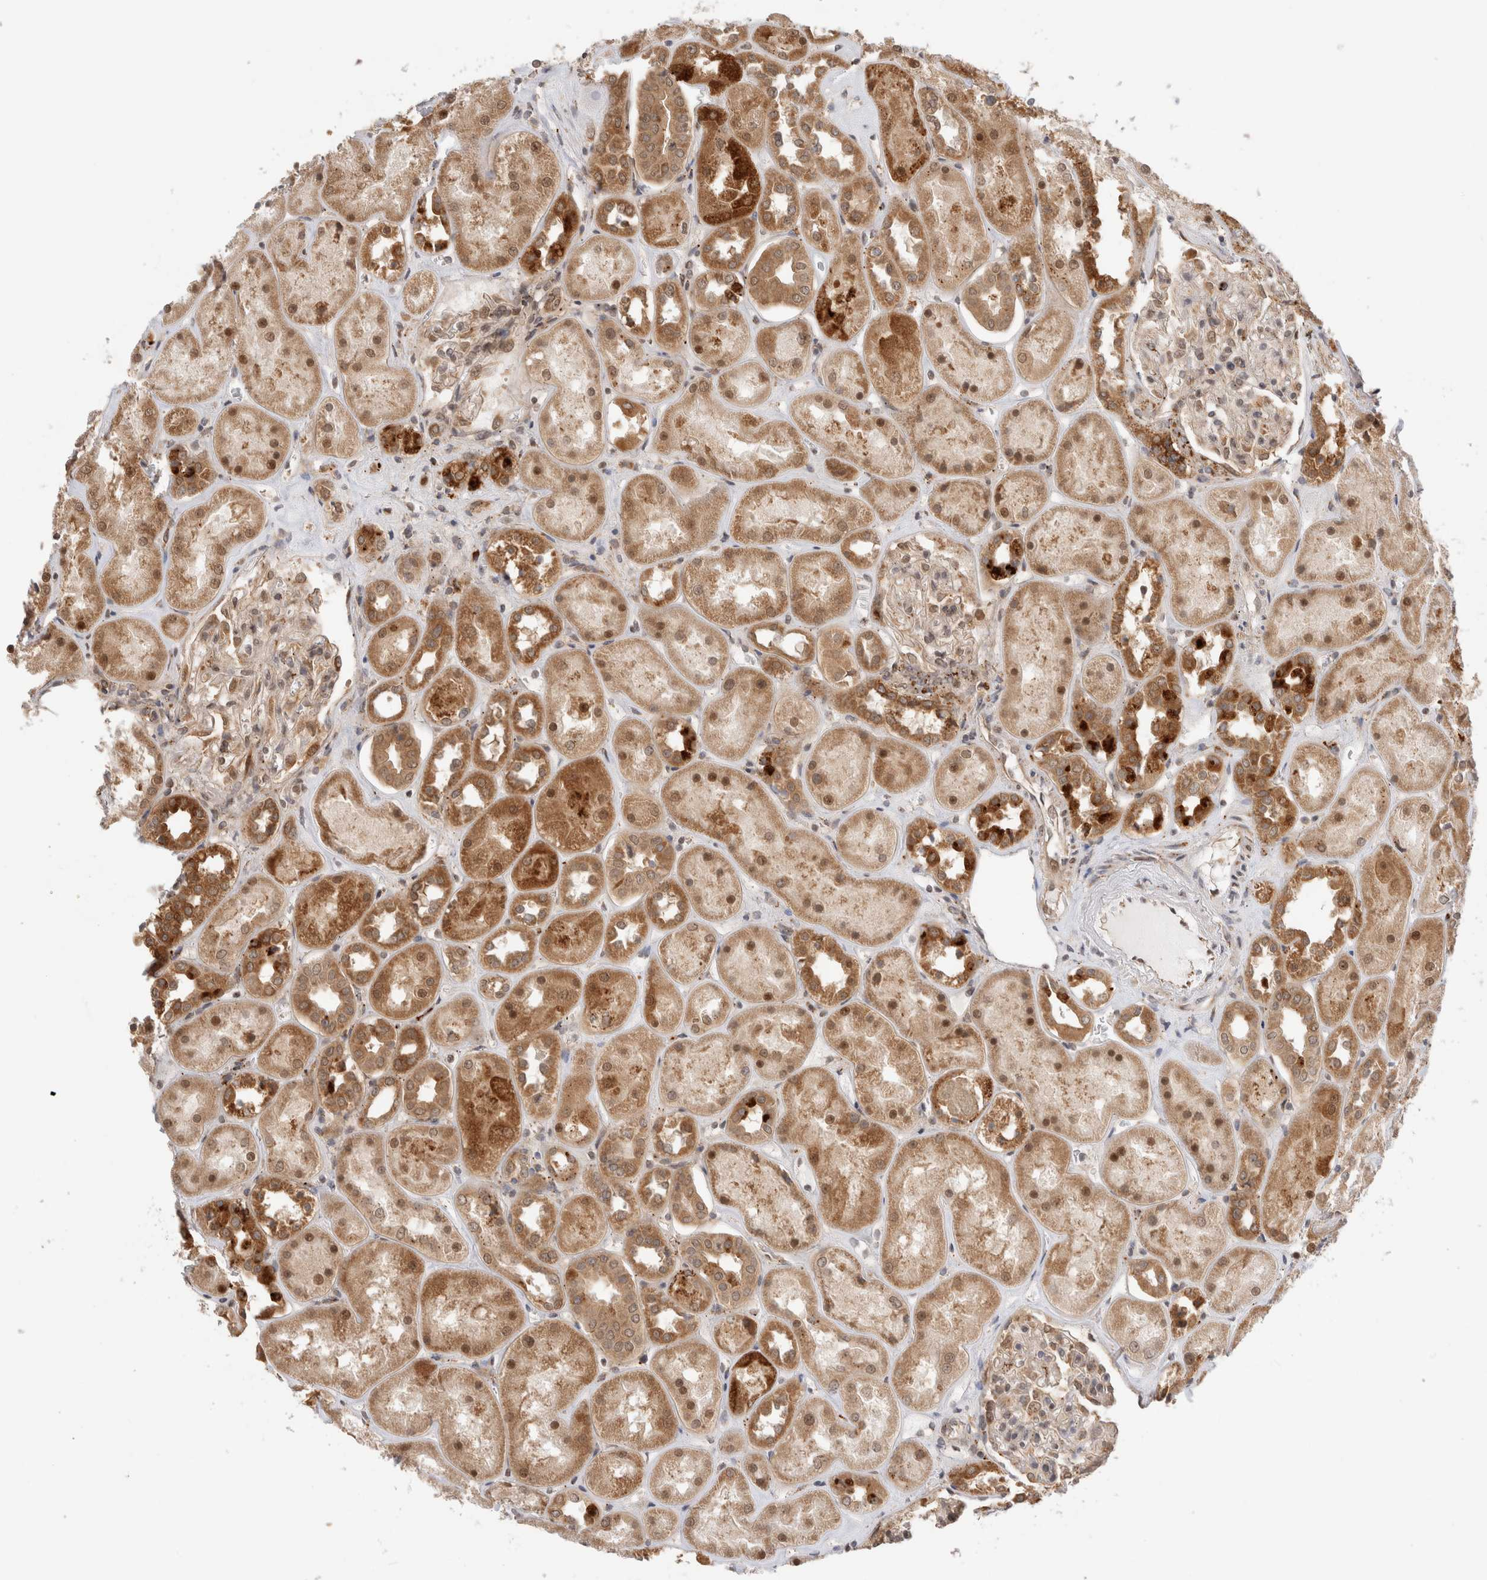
{"staining": {"intensity": "moderate", "quantity": "25%-75%", "location": "cytoplasmic/membranous"}, "tissue": "kidney", "cell_type": "Cells in glomeruli", "image_type": "normal", "snomed": [{"axis": "morphology", "description": "Normal tissue, NOS"}, {"axis": "topography", "description": "Kidney"}], "caption": "An immunohistochemistry (IHC) image of unremarkable tissue is shown. Protein staining in brown highlights moderate cytoplasmic/membranous positivity in kidney within cells in glomeruli. (DAB (3,3'-diaminobenzidine) IHC with brightfield microscopy, high magnification).", "gene": "ACTL9", "patient": {"sex": "male", "age": 70}}